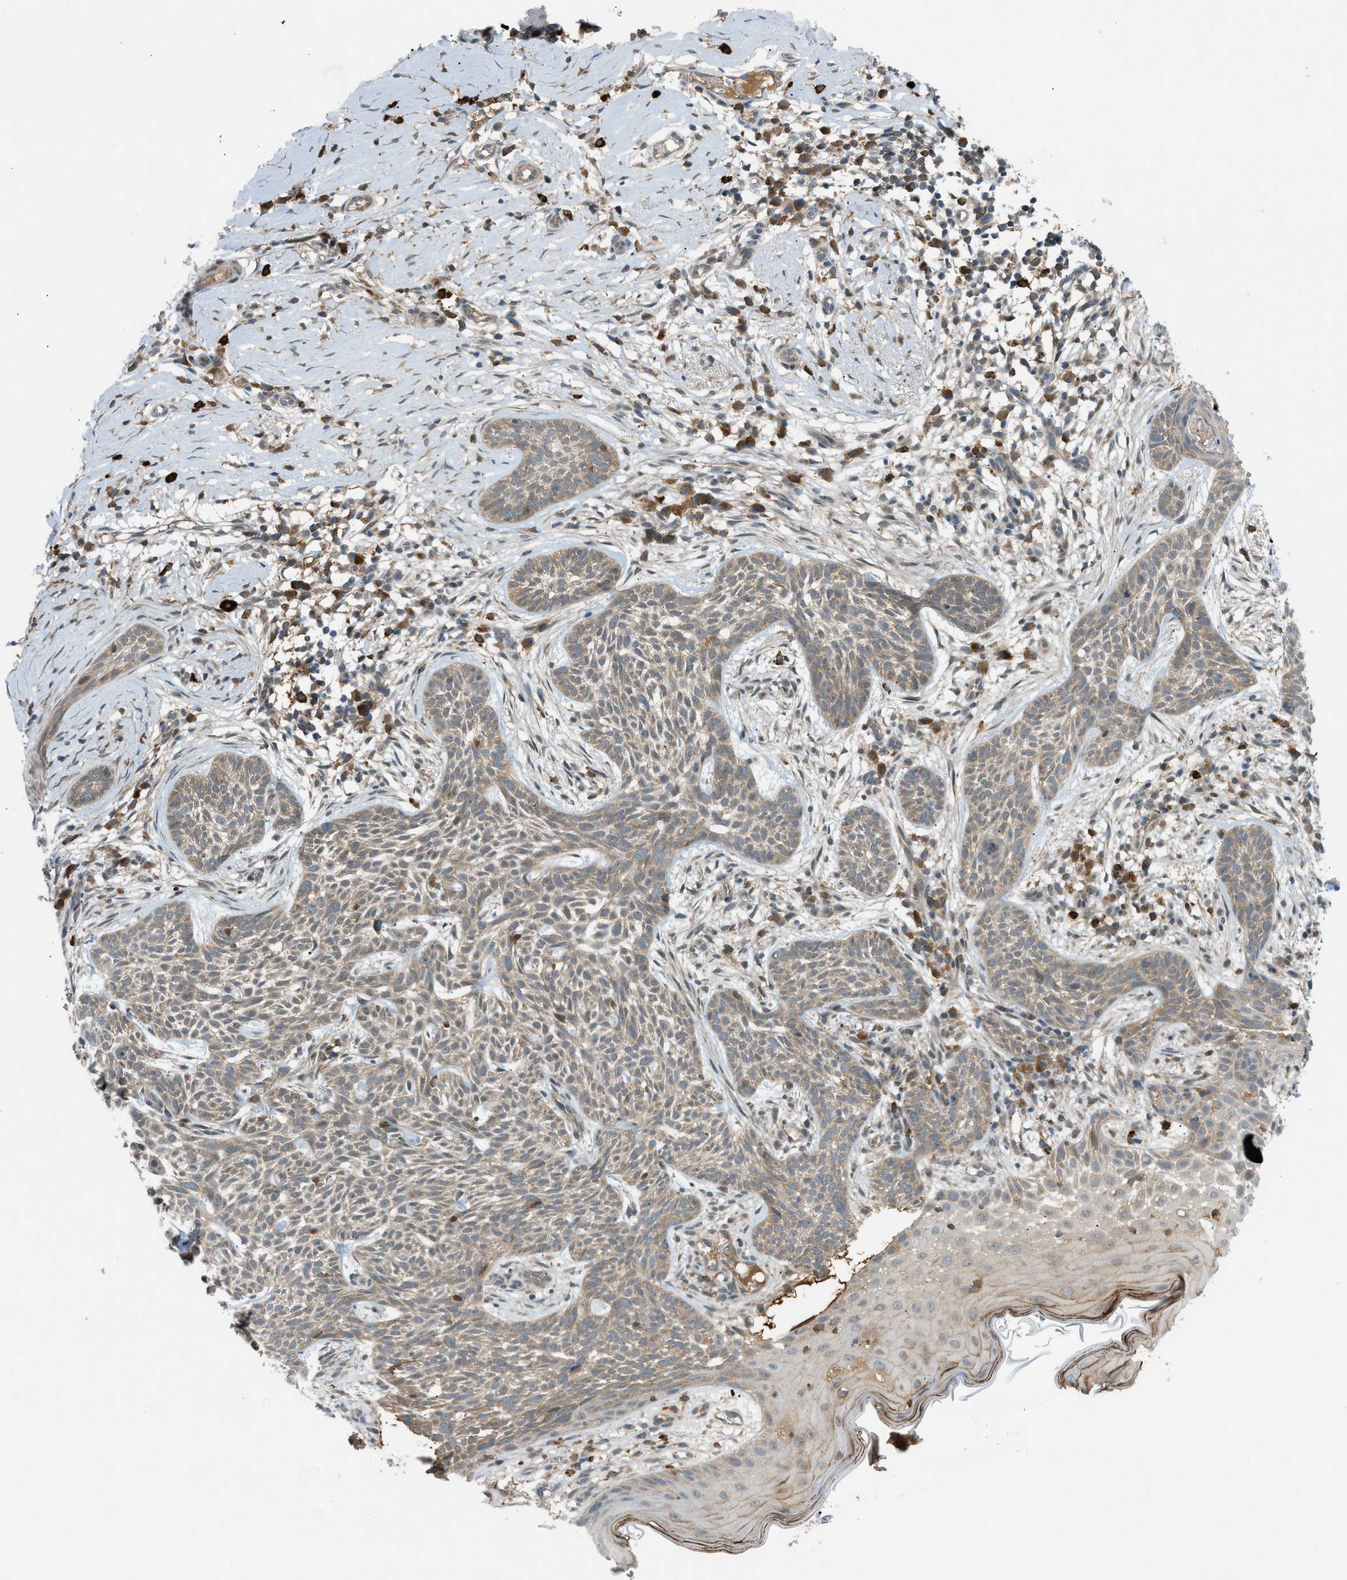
{"staining": {"intensity": "weak", "quantity": ">75%", "location": "cytoplasmic/membranous"}, "tissue": "skin cancer", "cell_type": "Tumor cells", "image_type": "cancer", "snomed": [{"axis": "morphology", "description": "Basal cell carcinoma"}, {"axis": "topography", "description": "Skin"}], "caption": "This is a micrograph of immunohistochemistry (IHC) staining of skin cancer, which shows weak positivity in the cytoplasmic/membranous of tumor cells.", "gene": "DYRK1A", "patient": {"sex": "female", "age": 59}}